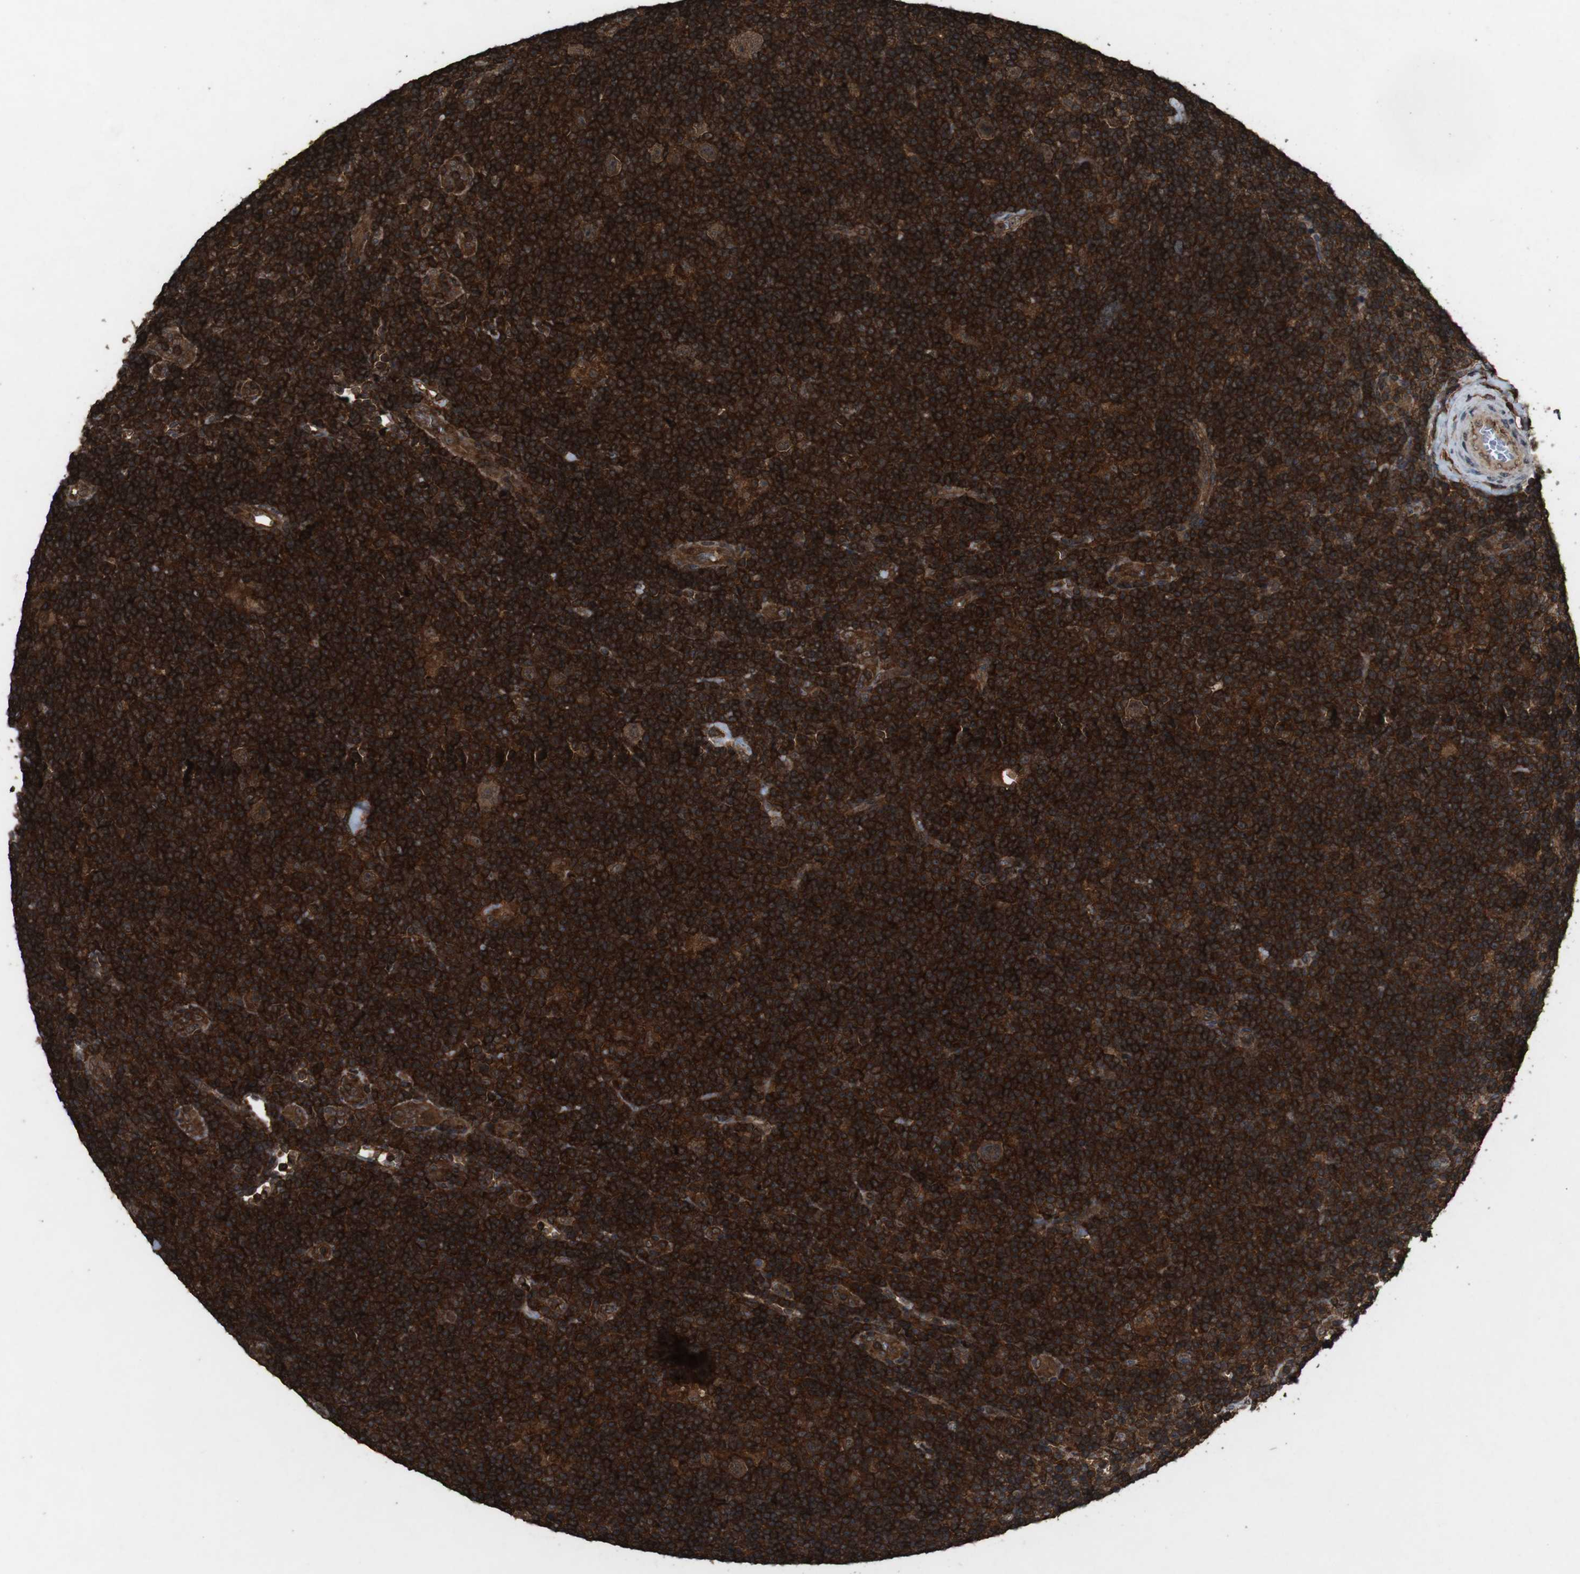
{"staining": {"intensity": "strong", "quantity": ">75%", "location": "cytoplasmic/membranous"}, "tissue": "lymphoma", "cell_type": "Tumor cells", "image_type": "cancer", "snomed": [{"axis": "morphology", "description": "Hodgkin's disease, NOS"}, {"axis": "topography", "description": "Lymph node"}], "caption": "There is high levels of strong cytoplasmic/membranous expression in tumor cells of lymphoma, as demonstrated by immunohistochemical staining (brown color).", "gene": "BAG4", "patient": {"sex": "female", "age": 57}}